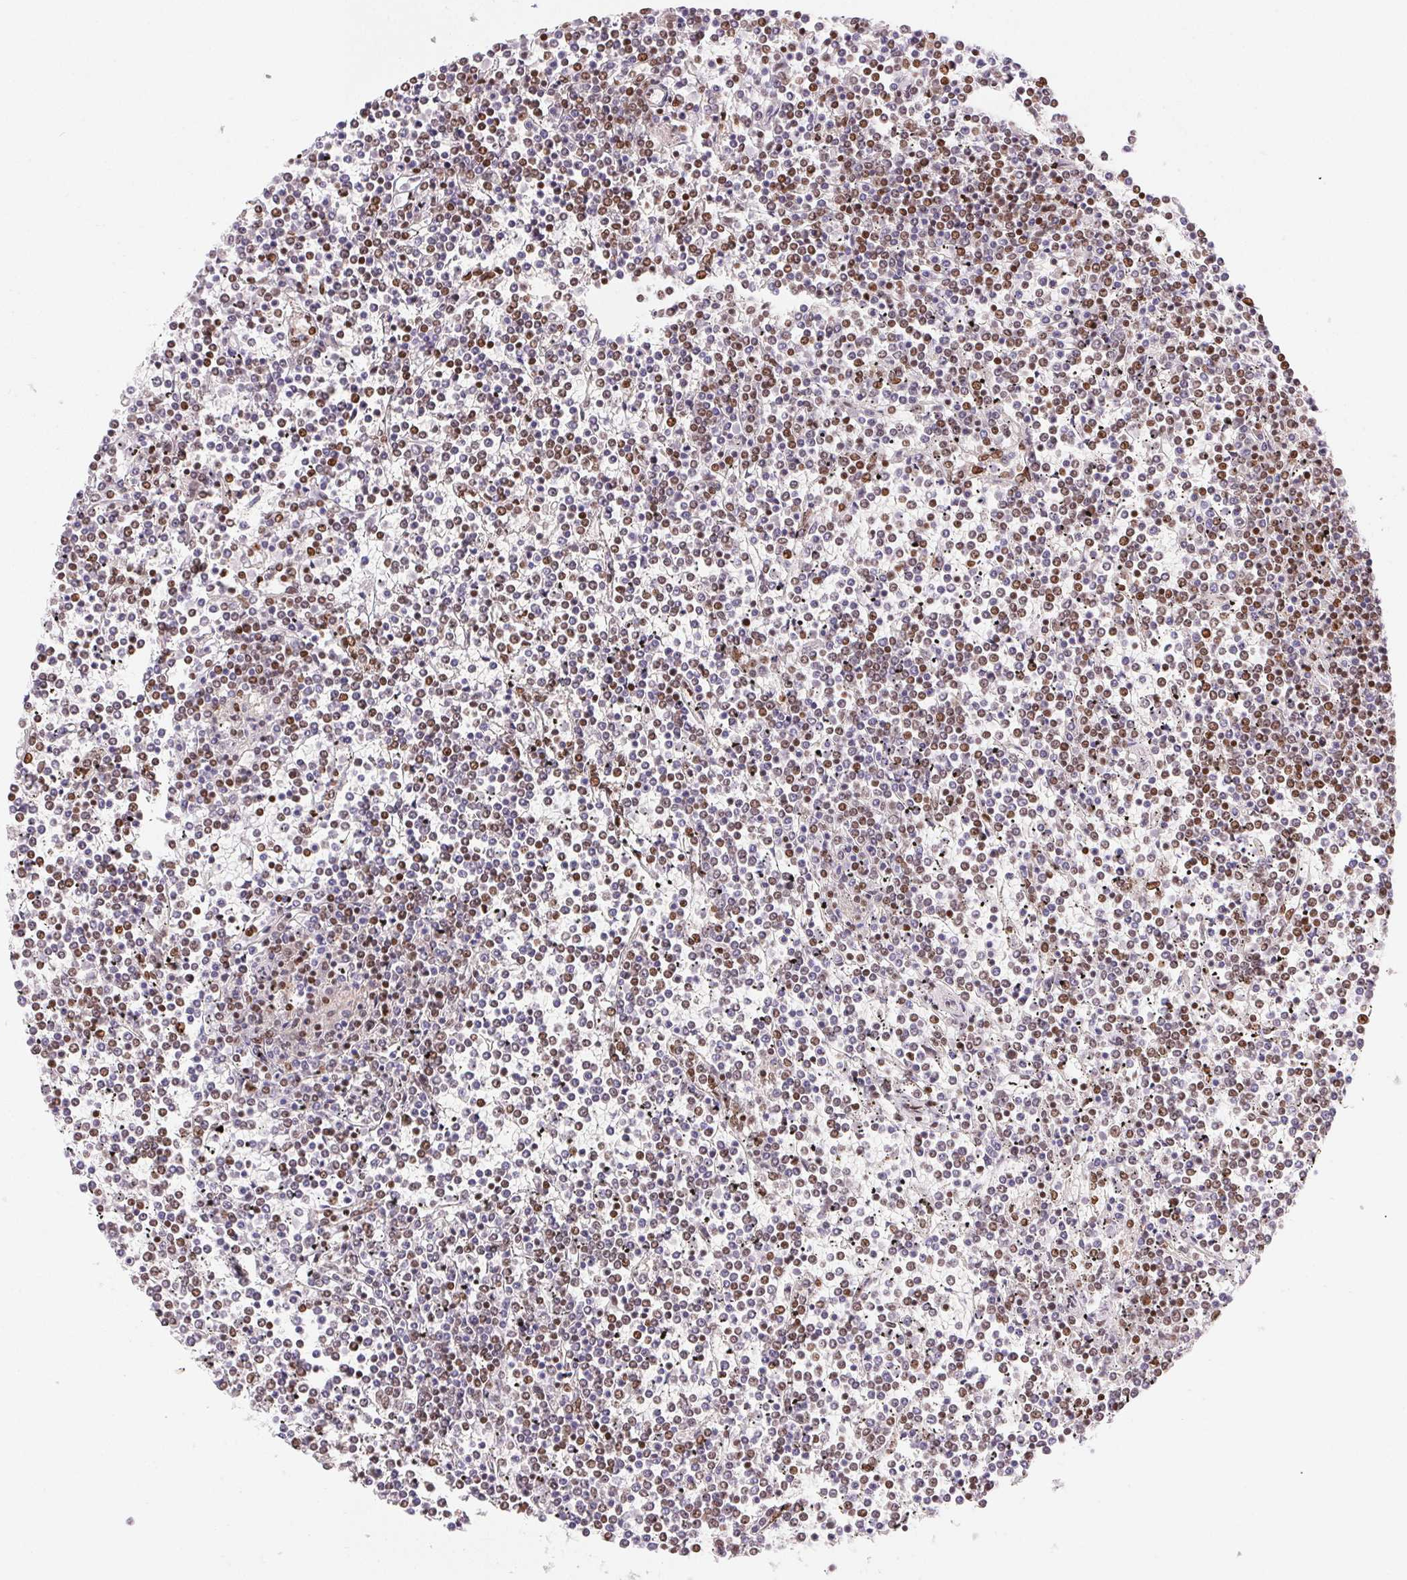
{"staining": {"intensity": "moderate", "quantity": "<25%", "location": "nuclear"}, "tissue": "lymphoma", "cell_type": "Tumor cells", "image_type": "cancer", "snomed": [{"axis": "morphology", "description": "Malignant lymphoma, non-Hodgkin's type, Low grade"}, {"axis": "topography", "description": "Spleen"}], "caption": "The micrograph shows staining of malignant lymphoma, non-Hodgkin's type (low-grade), revealing moderate nuclear protein staining (brown color) within tumor cells. Using DAB (brown) and hematoxylin (blue) stains, captured at high magnification using brightfield microscopy.", "gene": "ZNF80", "patient": {"sex": "female", "age": 19}}